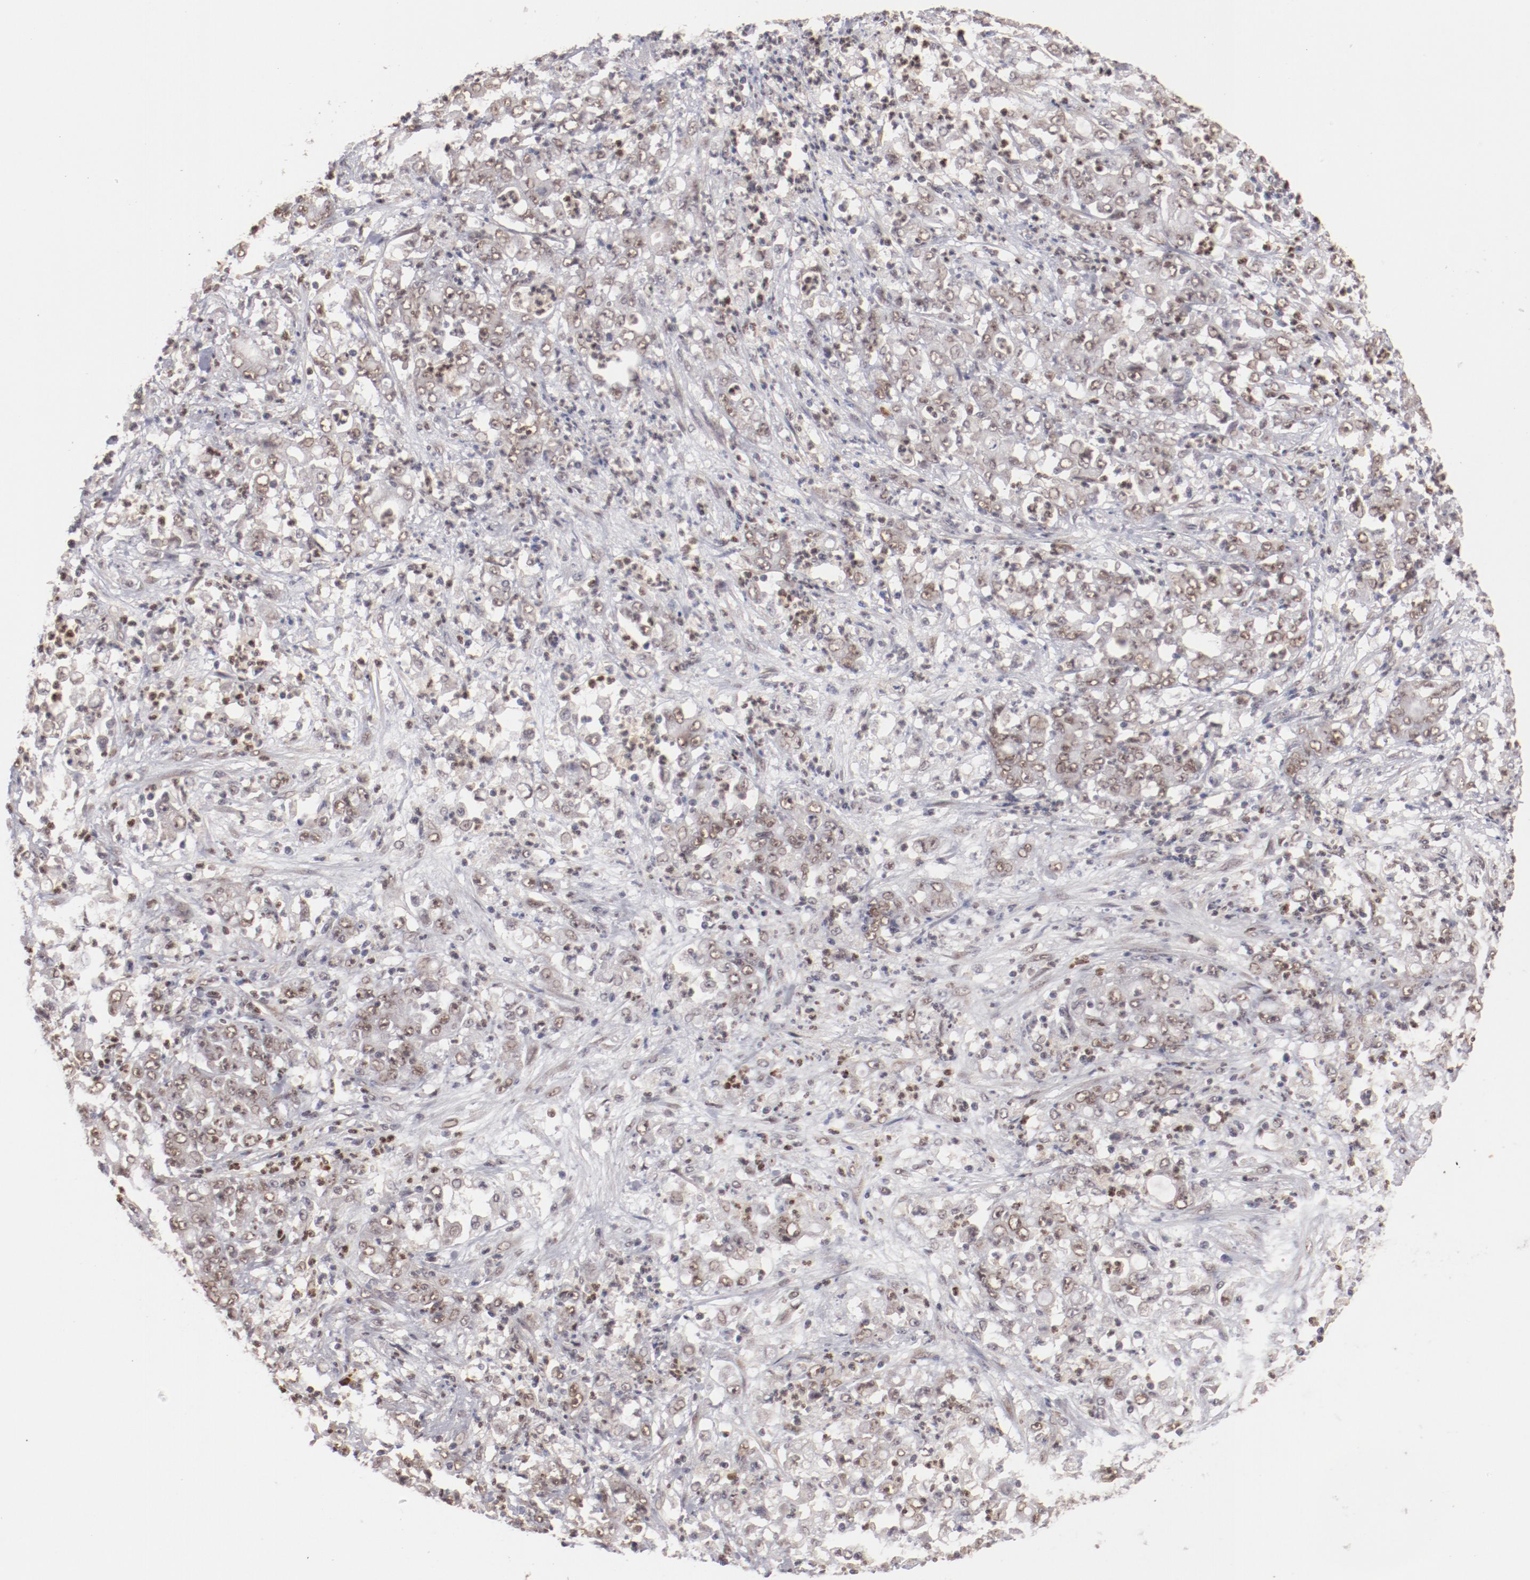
{"staining": {"intensity": "weak", "quantity": ">75%", "location": "nuclear"}, "tissue": "stomach cancer", "cell_type": "Tumor cells", "image_type": "cancer", "snomed": [{"axis": "morphology", "description": "Adenocarcinoma, NOS"}, {"axis": "topography", "description": "Stomach, lower"}], "caption": "The immunohistochemical stain labels weak nuclear staining in tumor cells of stomach cancer (adenocarcinoma) tissue. The protein is stained brown, and the nuclei are stained in blue (DAB (3,3'-diaminobenzidine) IHC with brightfield microscopy, high magnification).", "gene": "NFE2", "patient": {"sex": "female", "age": 71}}